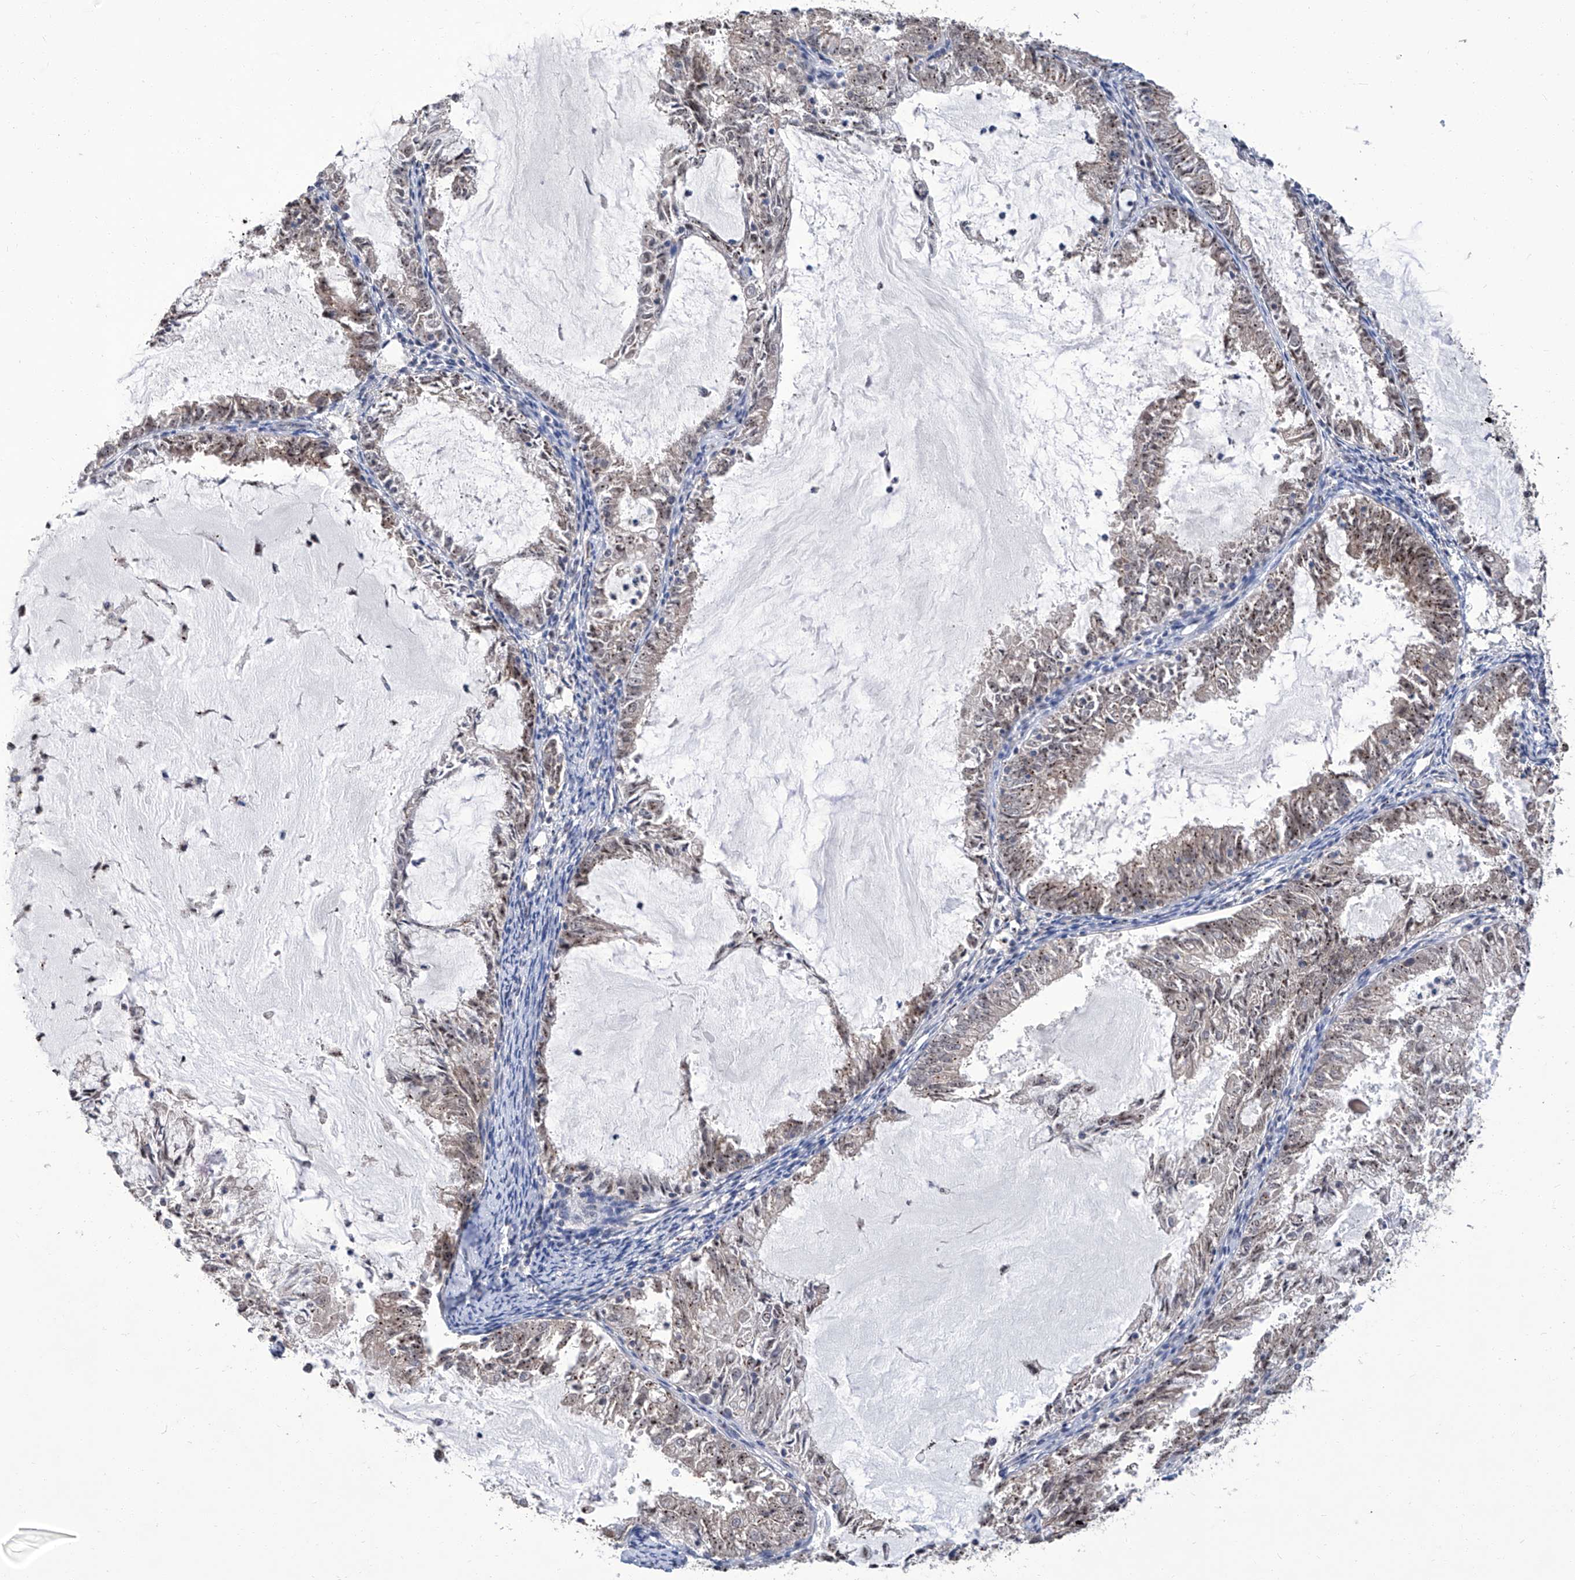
{"staining": {"intensity": "weak", "quantity": "25%-75%", "location": "nuclear"}, "tissue": "endometrial cancer", "cell_type": "Tumor cells", "image_type": "cancer", "snomed": [{"axis": "morphology", "description": "Adenocarcinoma, NOS"}, {"axis": "topography", "description": "Endometrium"}], "caption": "A brown stain labels weak nuclear staining of a protein in human endometrial cancer (adenocarcinoma) tumor cells.", "gene": "CMTR1", "patient": {"sex": "female", "age": 57}}